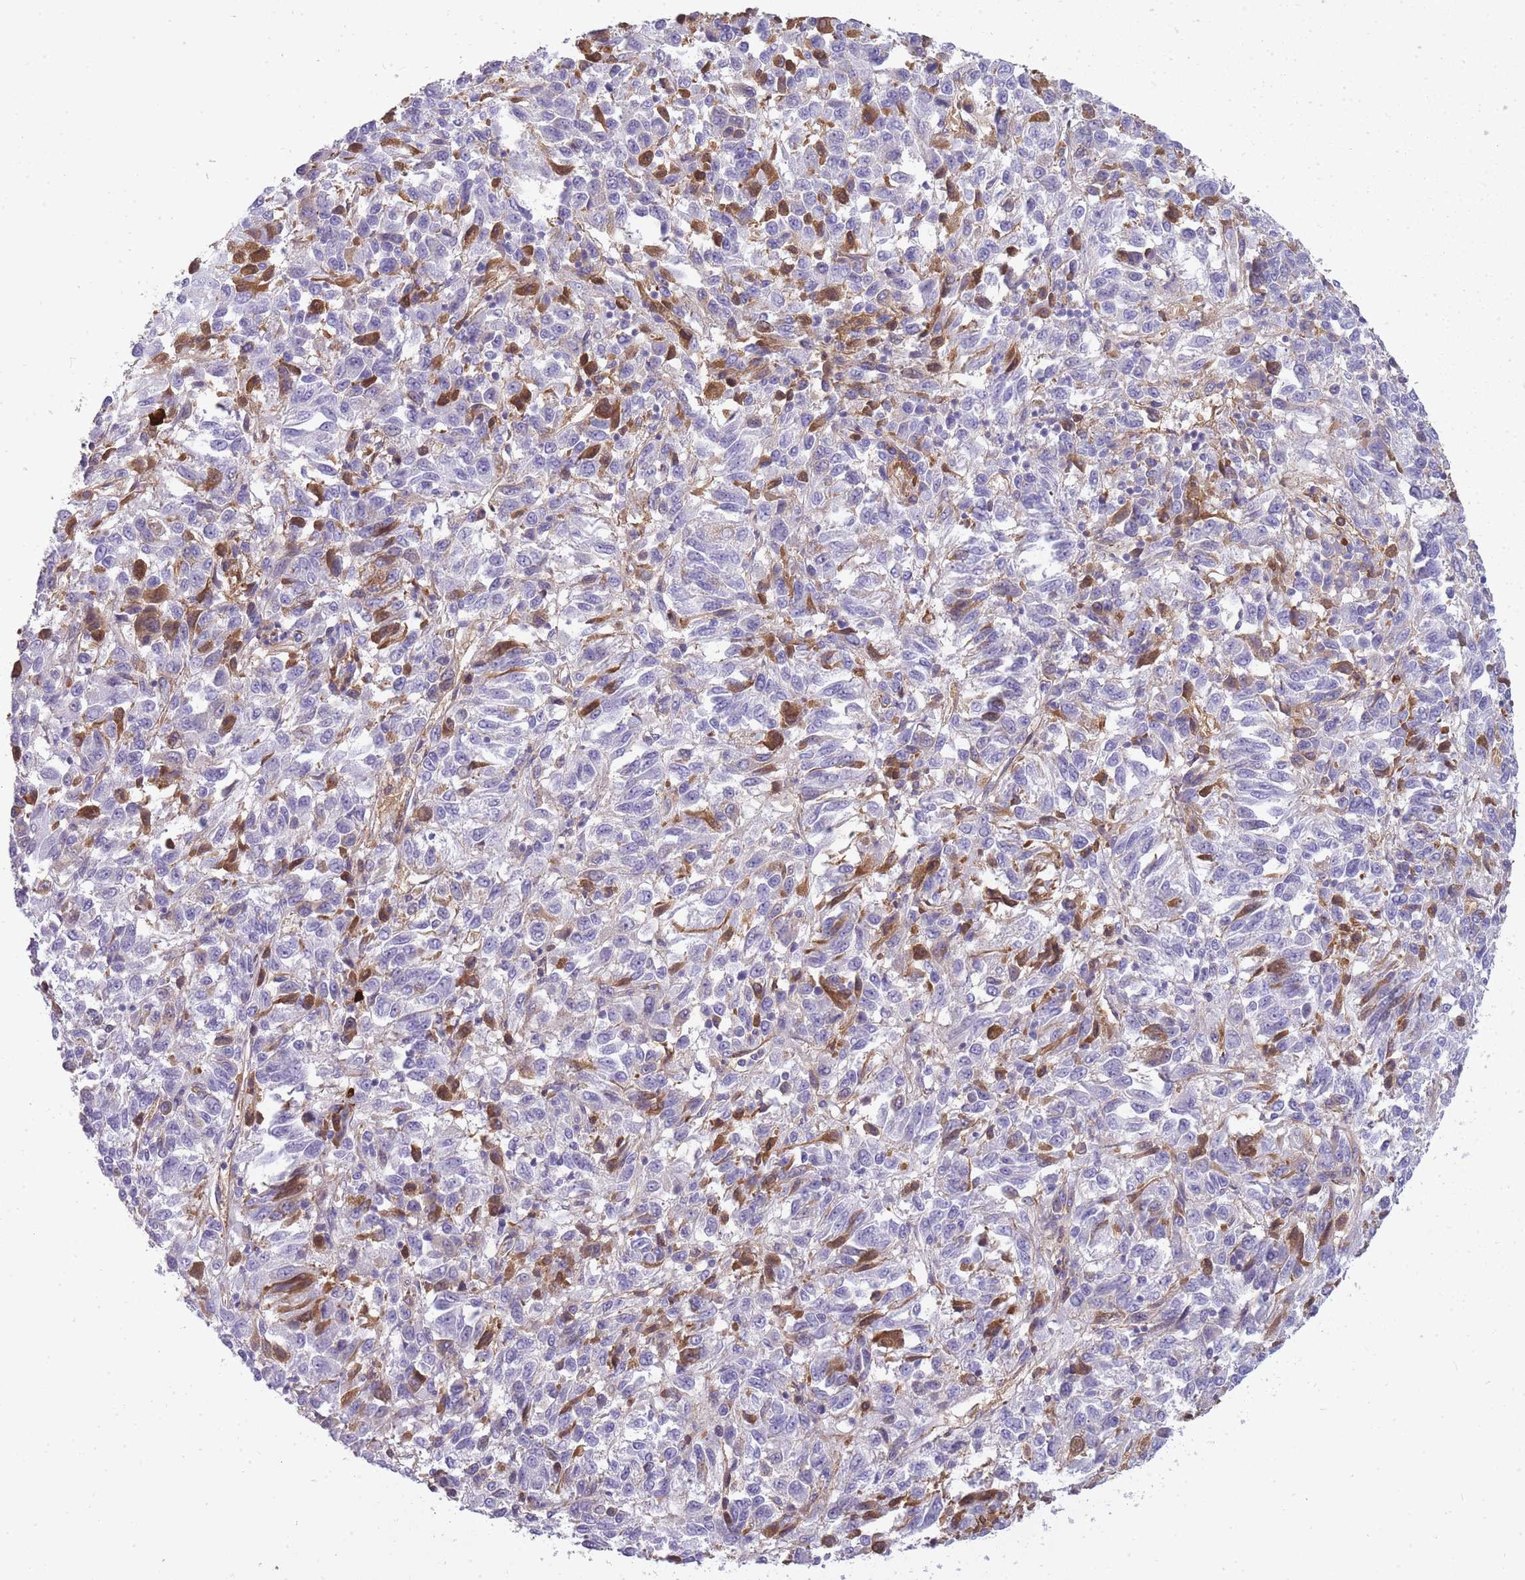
{"staining": {"intensity": "strong", "quantity": "<25%", "location": "cytoplasmic/membranous"}, "tissue": "melanoma", "cell_type": "Tumor cells", "image_type": "cancer", "snomed": [{"axis": "morphology", "description": "Malignant melanoma, Metastatic site"}, {"axis": "topography", "description": "Lung"}], "caption": "A histopathology image of human melanoma stained for a protein demonstrates strong cytoplasmic/membranous brown staining in tumor cells.", "gene": "IGKV1D-42", "patient": {"sex": "male", "age": 64}}